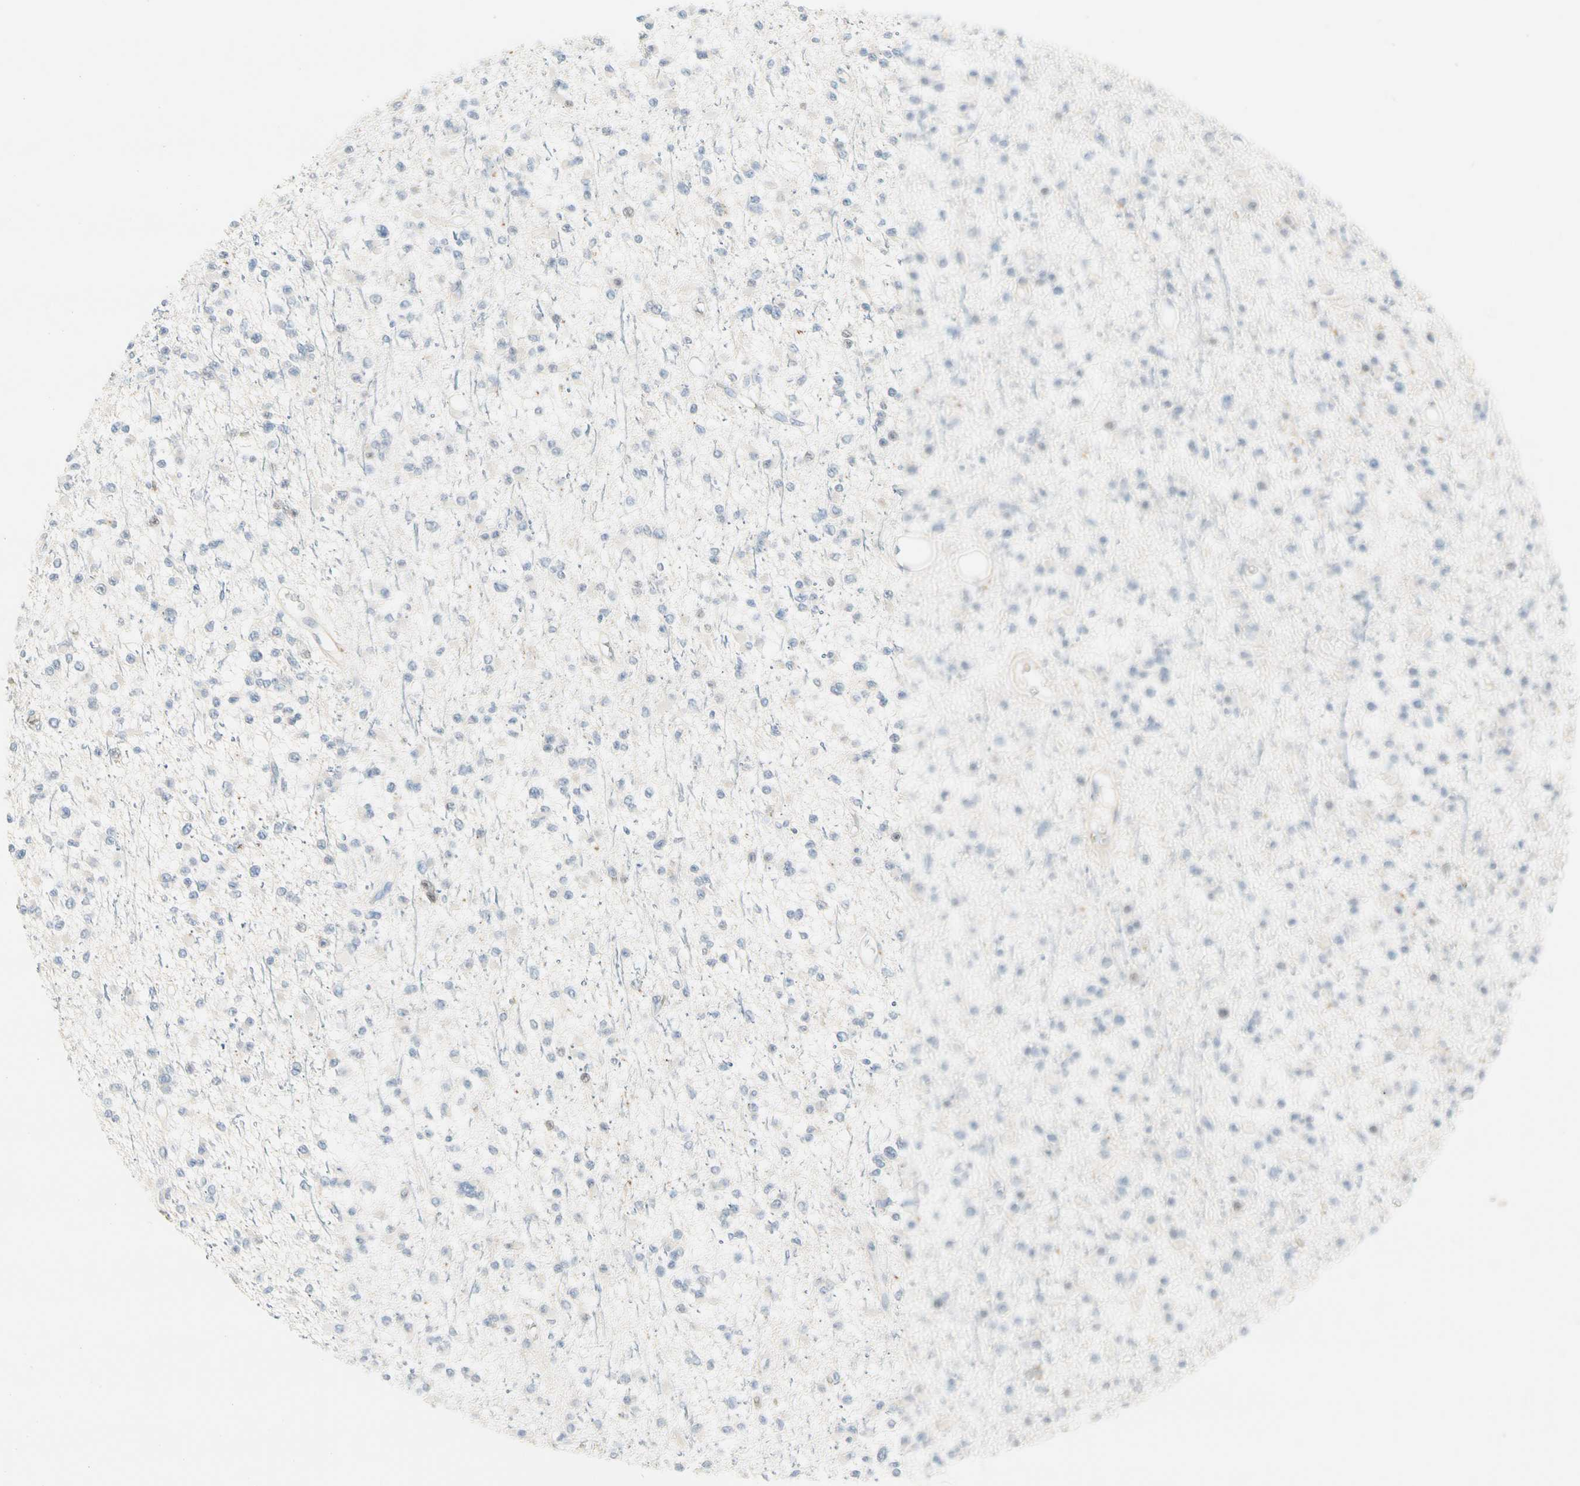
{"staining": {"intensity": "negative", "quantity": "none", "location": "none"}, "tissue": "glioma", "cell_type": "Tumor cells", "image_type": "cancer", "snomed": [{"axis": "morphology", "description": "Glioma, malignant, Low grade"}, {"axis": "topography", "description": "Brain"}], "caption": "The micrograph reveals no significant positivity in tumor cells of malignant glioma (low-grade).", "gene": "CA1", "patient": {"sex": "female", "age": 22}}